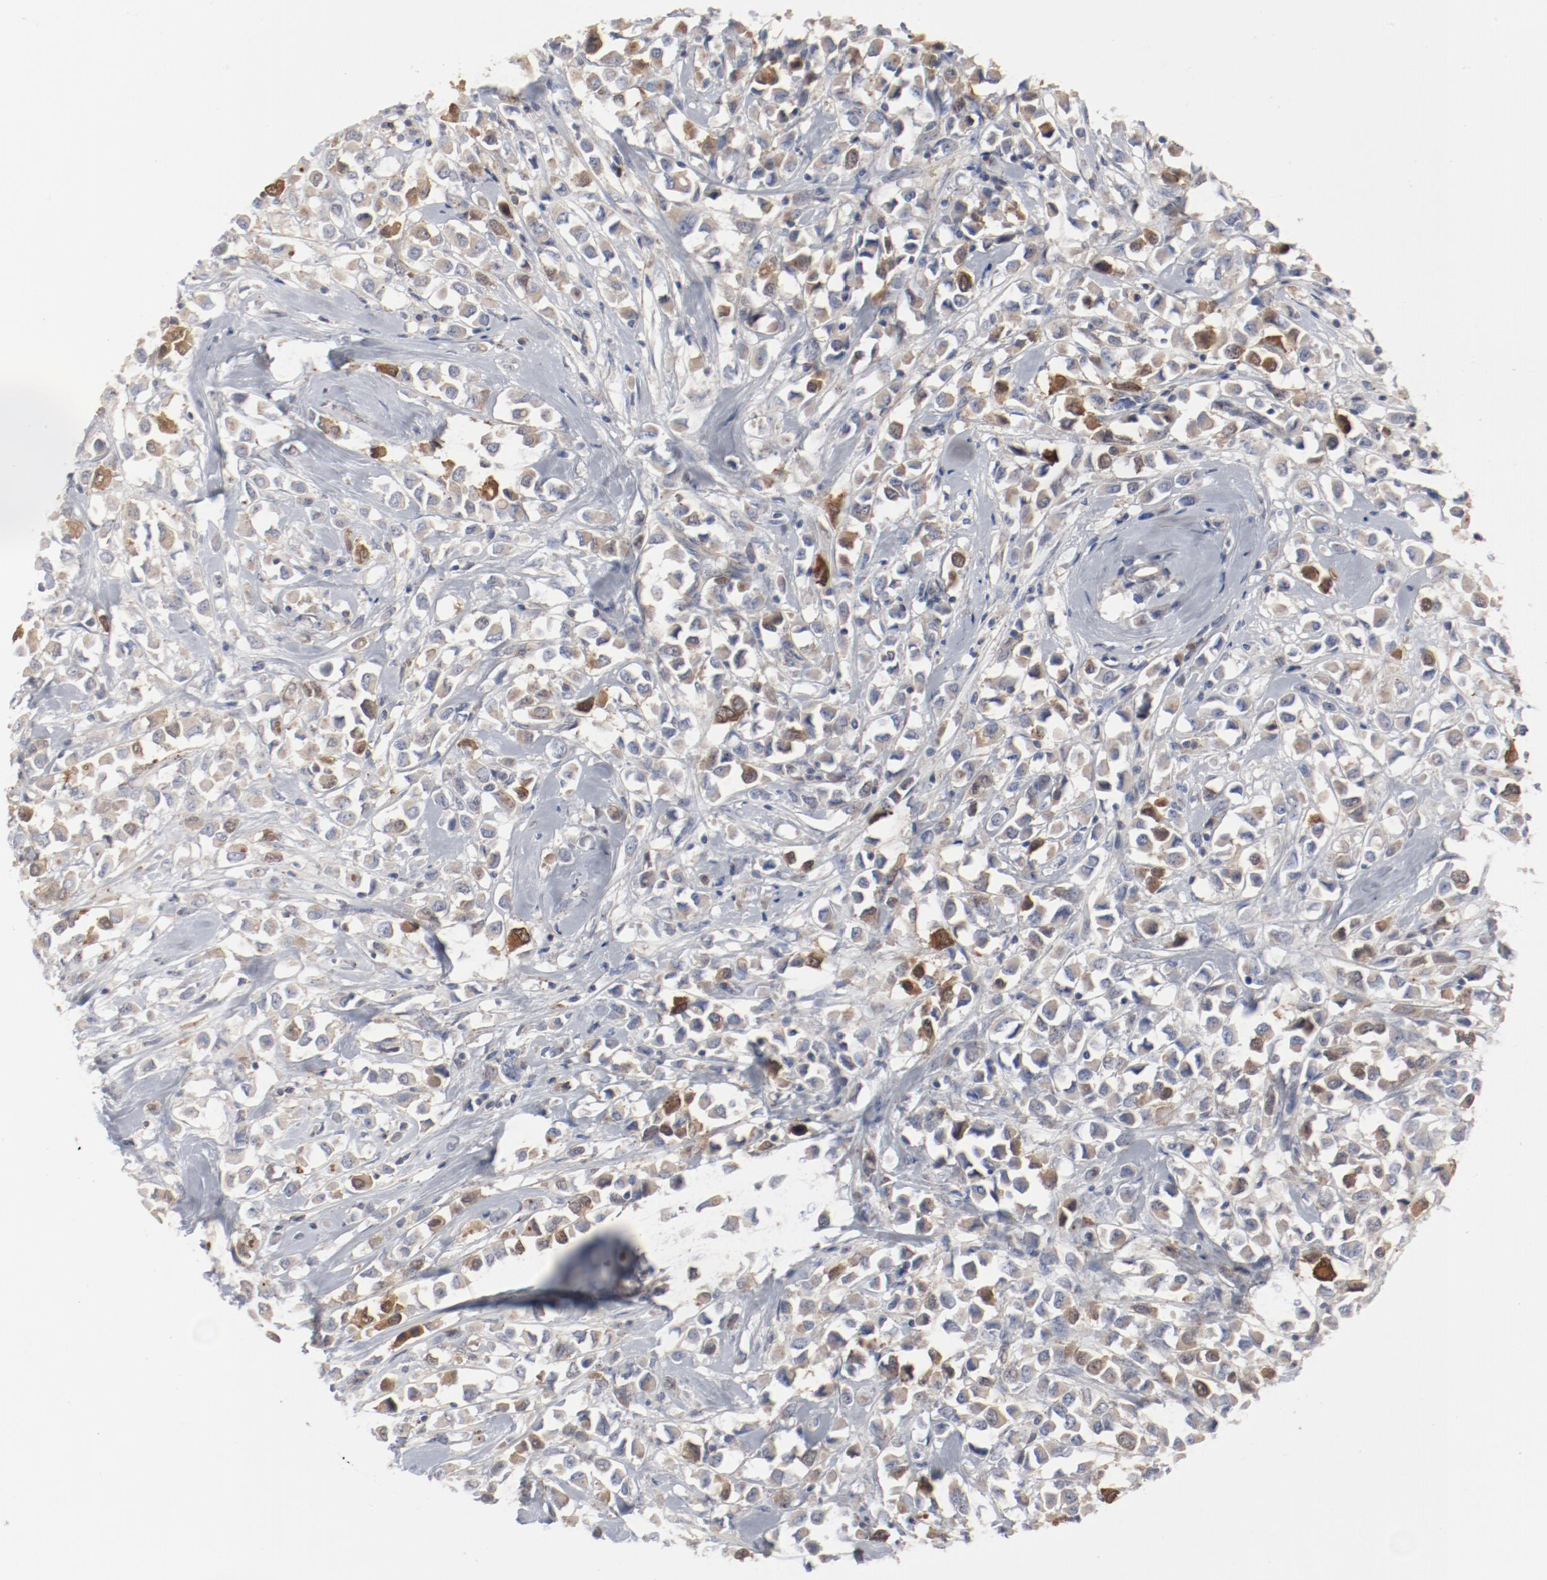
{"staining": {"intensity": "strong", "quantity": "25%-75%", "location": "cytoplasmic/membranous,nuclear"}, "tissue": "breast cancer", "cell_type": "Tumor cells", "image_type": "cancer", "snomed": [{"axis": "morphology", "description": "Duct carcinoma"}, {"axis": "topography", "description": "Breast"}], "caption": "Invasive ductal carcinoma (breast) stained for a protein demonstrates strong cytoplasmic/membranous and nuclear positivity in tumor cells. The protein is stained brown, and the nuclei are stained in blue (DAB IHC with brightfield microscopy, high magnification).", "gene": "CDK1", "patient": {"sex": "female", "age": 61}}